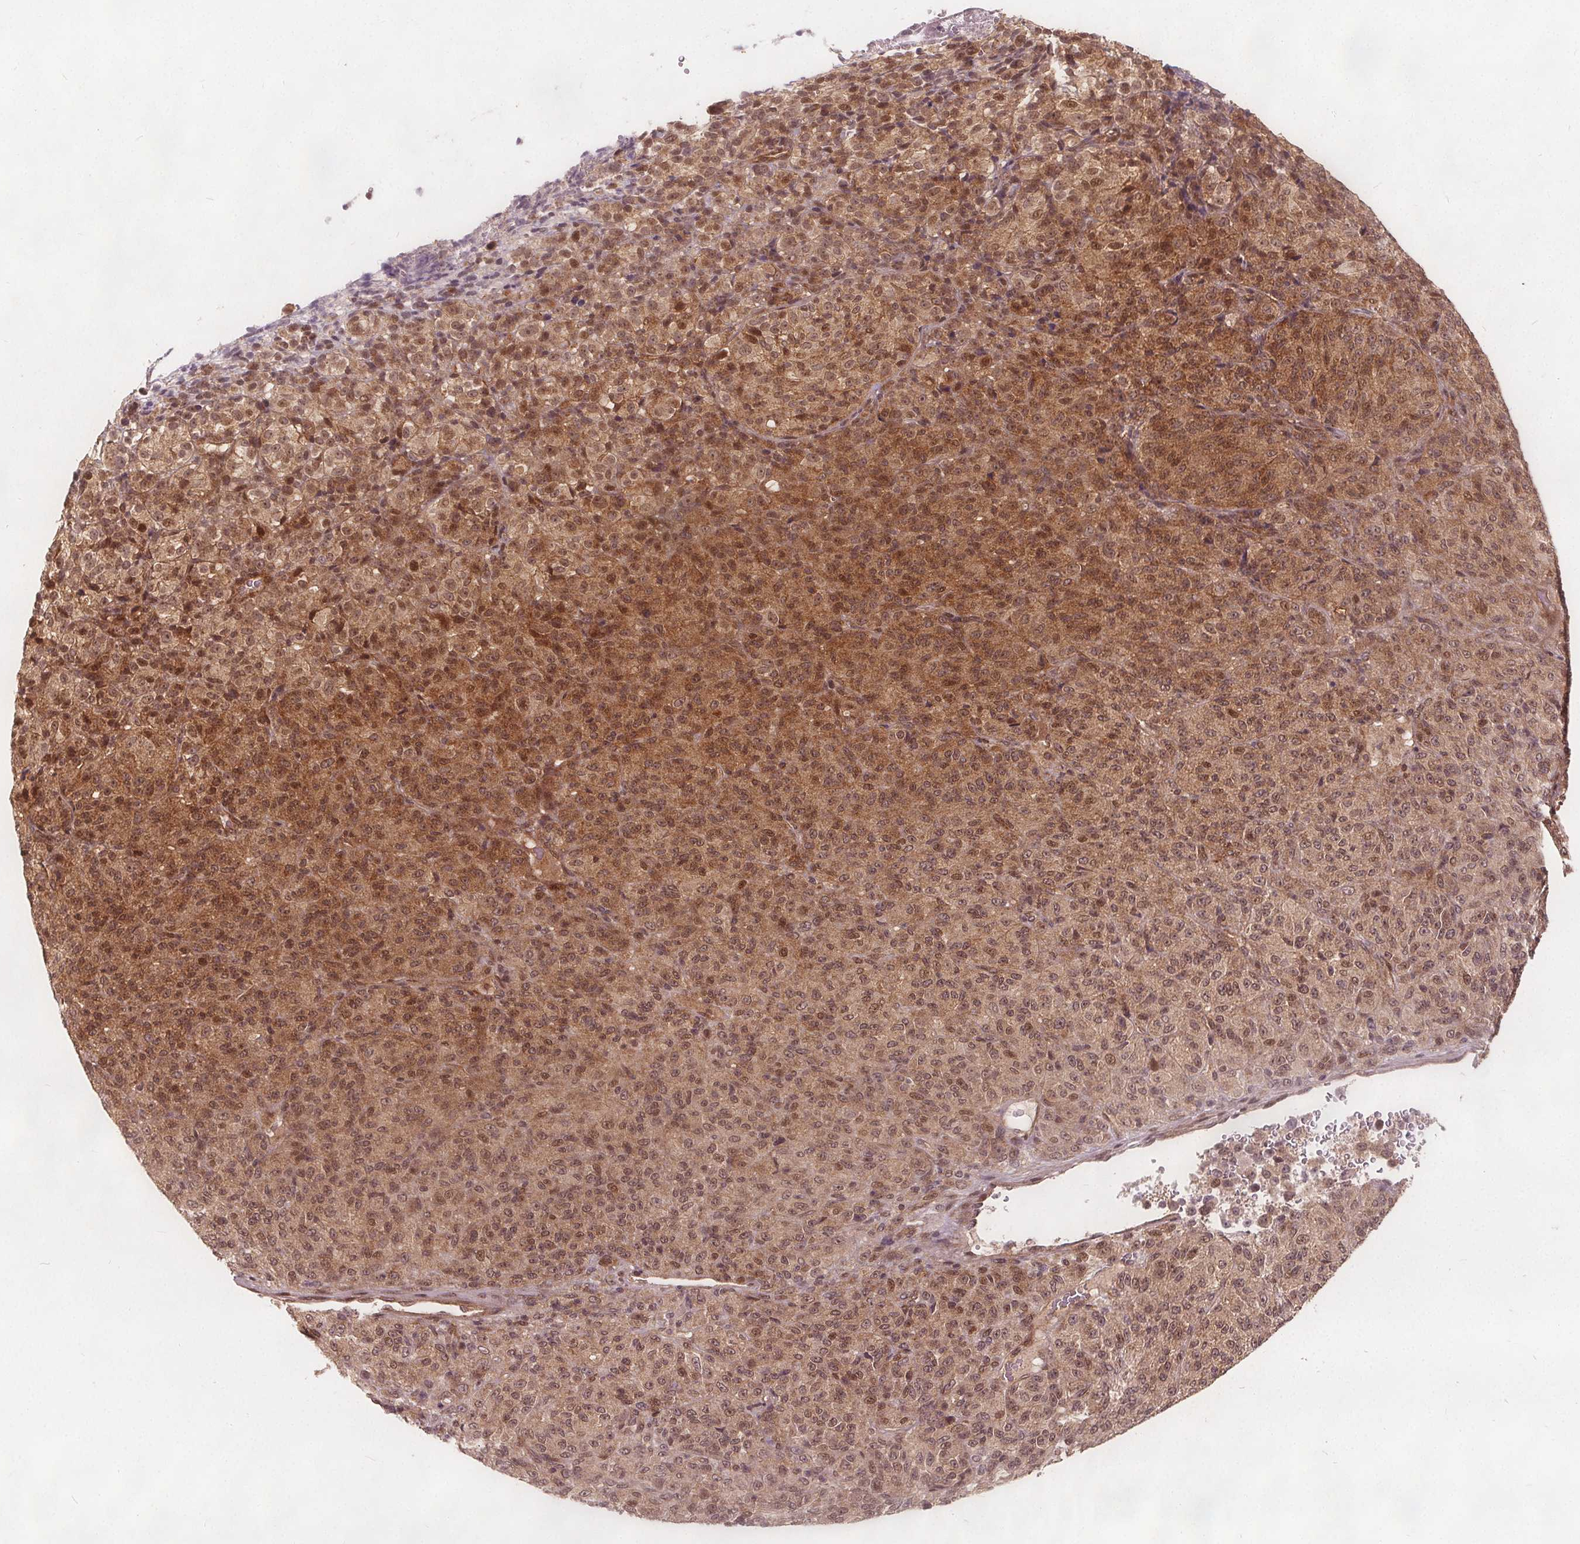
{"staining": {"intensity": "moderate", "quantity": ">75%", "location": "cytoplasmic/membranous,nuclear"}, "tissue": "melanoma", "cell_type": "Tumor cells", "image_type": "cancer", "snomed": [{"axis": "morphology", "description": "Malignant melanoma, Metastatic site"}, {"axis": "topography", "description": "Brain"}], "caption": "Malignant melanoma (metastatic site) stained for a protein exhibits moderate cytoplasmic/membranous and nuclear positivity in tumor cells.", "gene": "PPP1CB", "patient": {"sex": "female", "age": 56}}